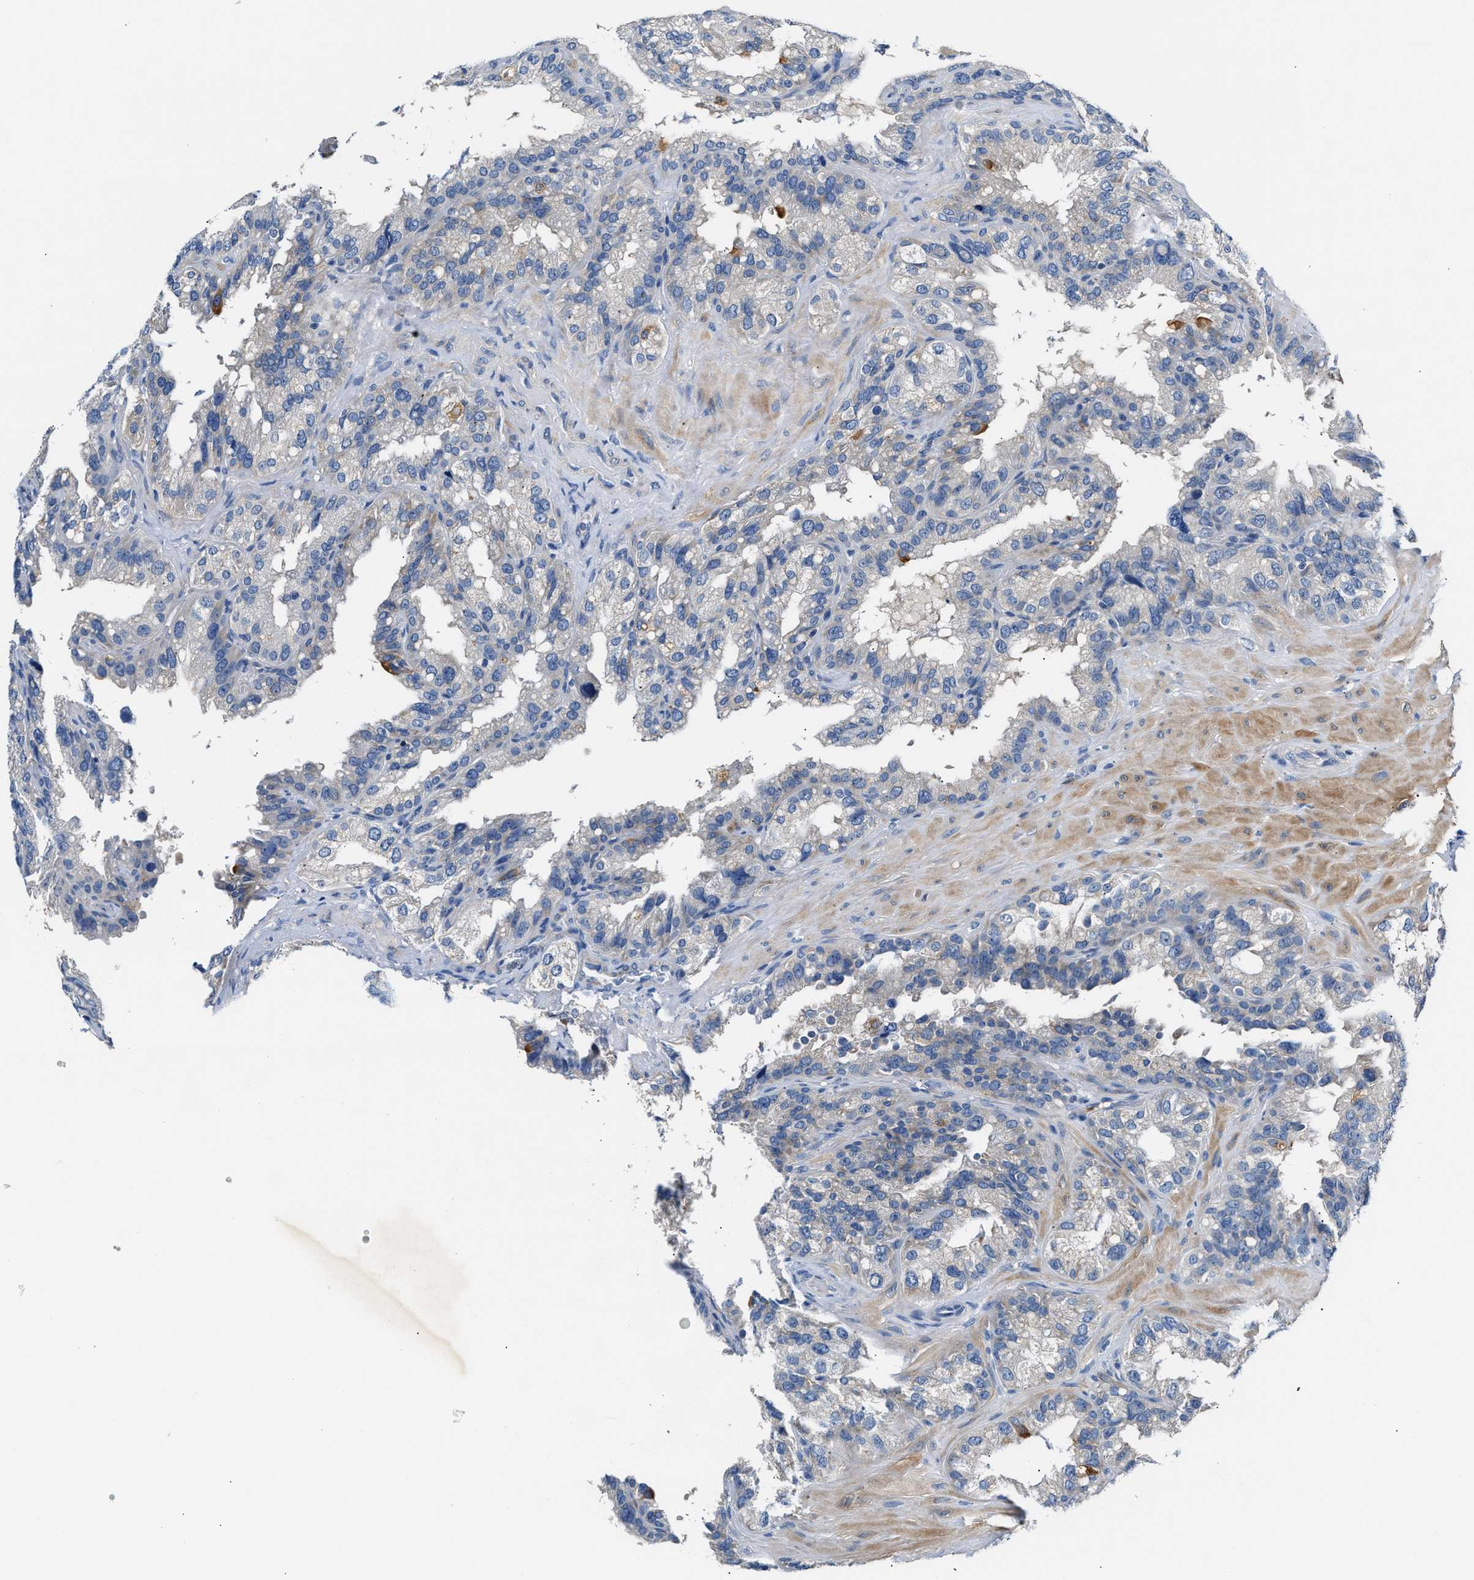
{"staining": {"intensity": "negative", "quantity": "none", "location": "none"}, "tissue": "seminal vesicle", "cell_type": "Glandular cells", "image_type": "normal", "snomed": [{"axis": "morphology", "description": "Normal tissue, NOS"}, {"axis": "topography", "description": "Seminal veicle"}], "caption": "The image exhibits no staining of glandular cells in normal seminal vesicle.", "gene": "TUT7", "patient": {"sex": "male", "age": 68}}